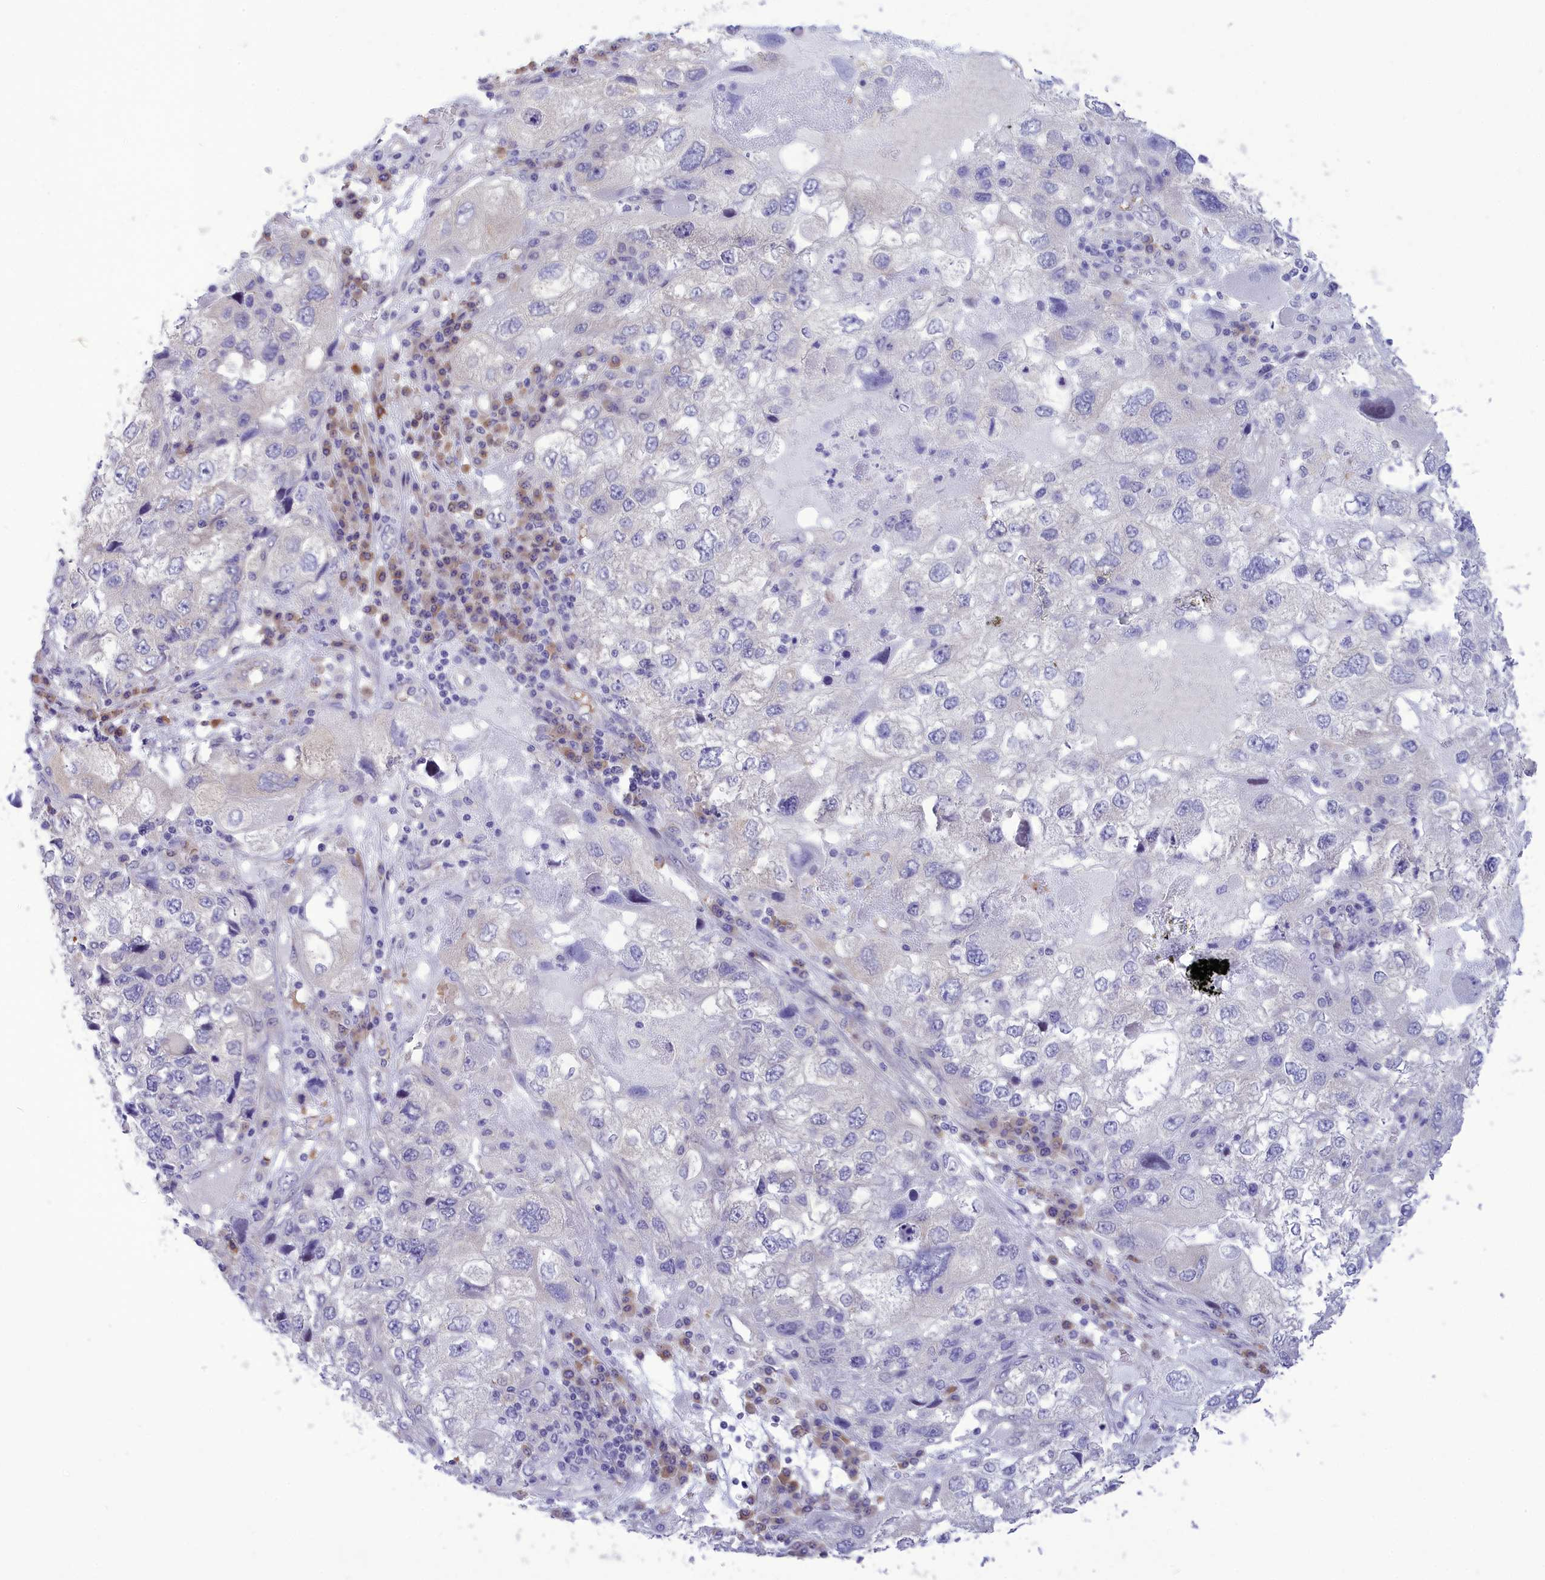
{"staining": {"intensity": "negative", "quantity": "none", "location": "none"}, "tissue": "endometrial cancer", "cell_type": "Tumor cells", "image_type": "cancer", "snomed": [{"axis": "morphology", "description": "Adenocarcinoma, NOS"}, {"axis": "topography", "description": "Endometrium"}], "caption": "An IHC photomicrograph of endometrial cancer is shown. There is no staining in tumor cells of endometrial cancer.", "gene": "DCAF16", "patient": {"sex": "female", "age": 49}}